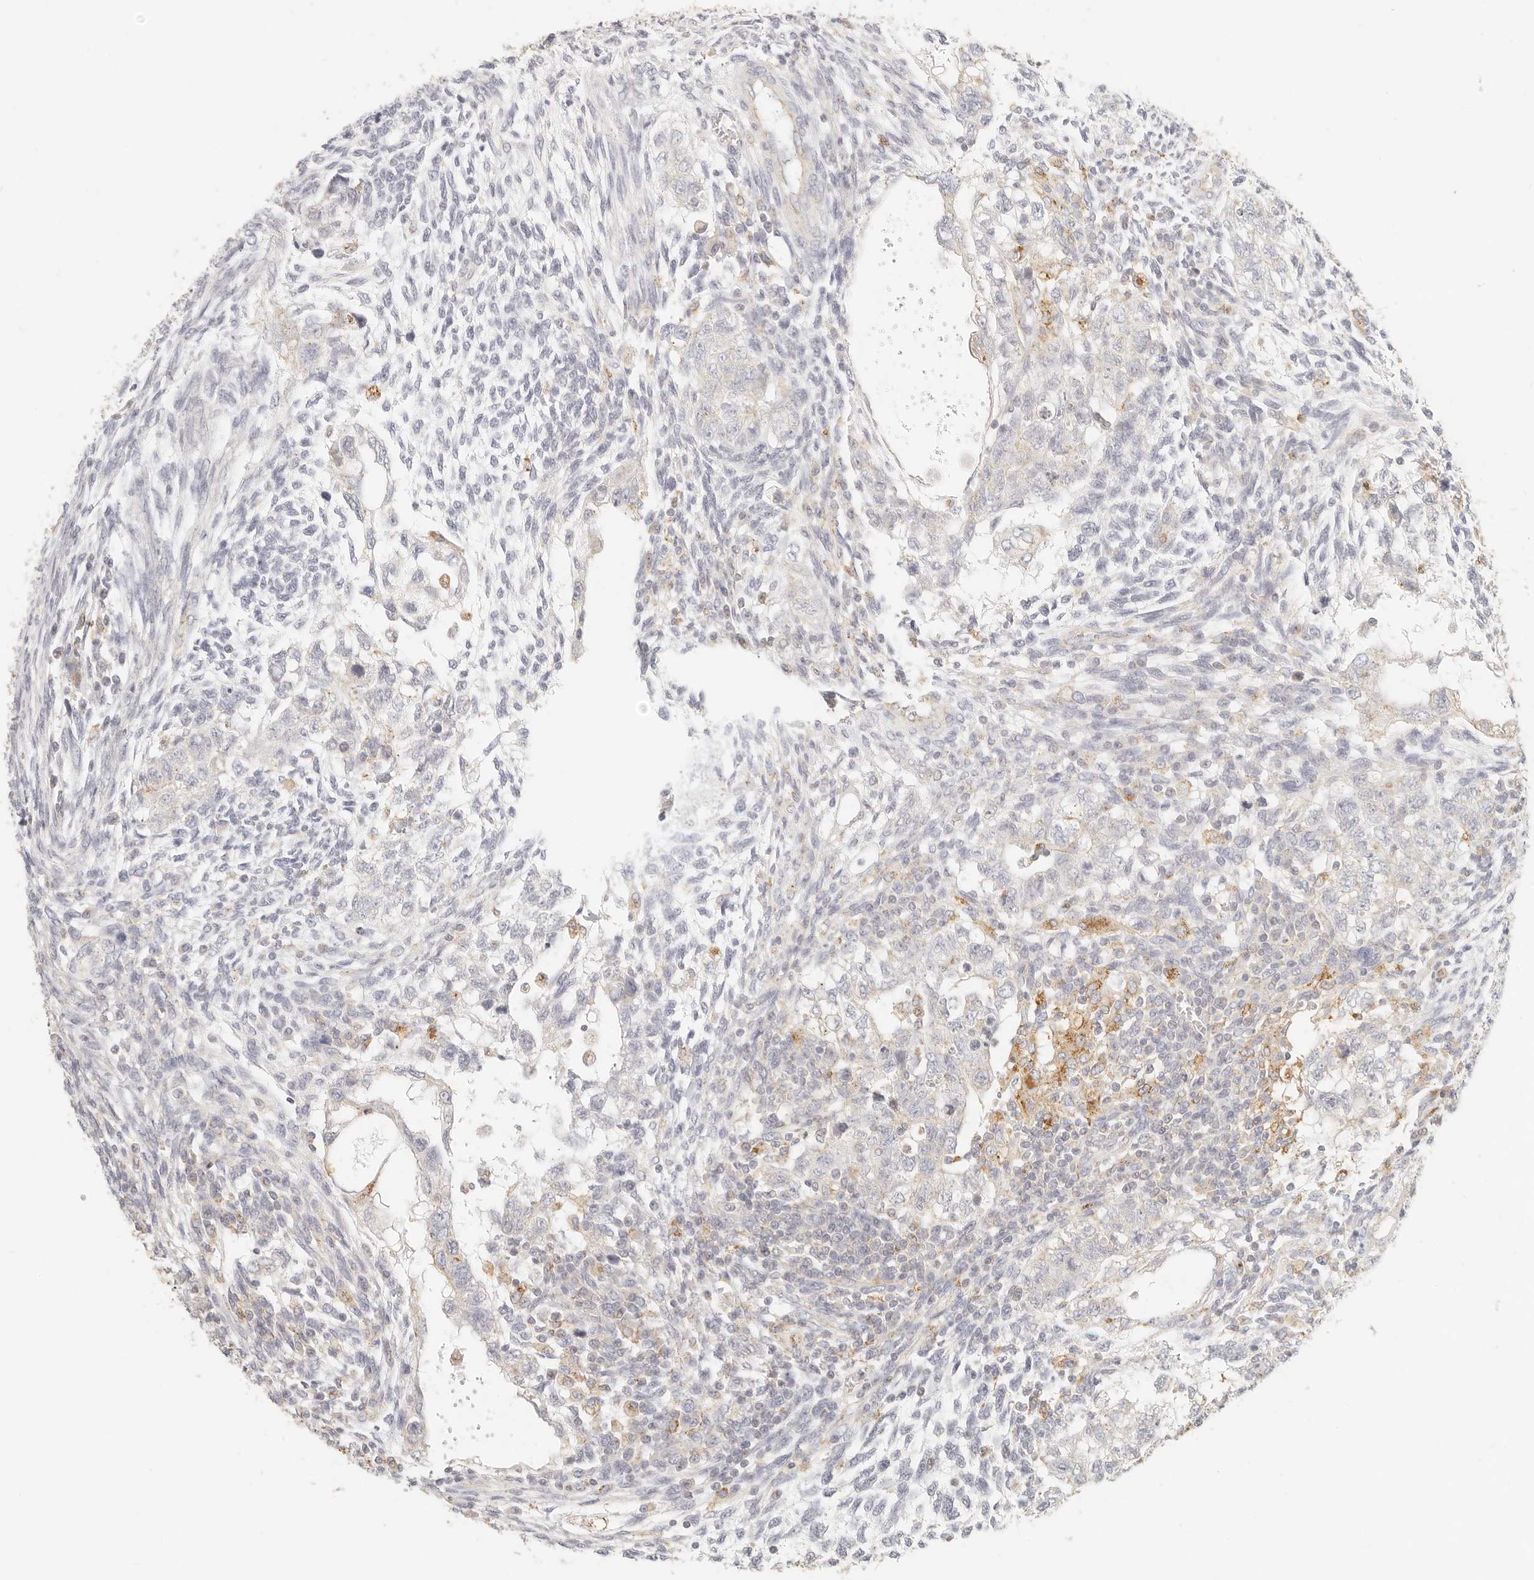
{"staining": {"intensity": "negative", "quantity": "none", "location": "none"}, "tissue": "testis cancer", "cell_type": "Tumor cells", "image_type": "cancer", "snomed": [{"axis": "morphology", "description": "Carcinoma, Embryonal, NOS"}, {"axis": "topography", "description": "Testis"}], "caption": "High magnification brightfield microscopy of testis cancer (embryonal carcinoma) stained with DAB (brown) and counterstained with hematoxylin (blue): tumor cells show no significant staining.", "gene": "CNMD", "patient": {"sex": "male", "age": 37}}